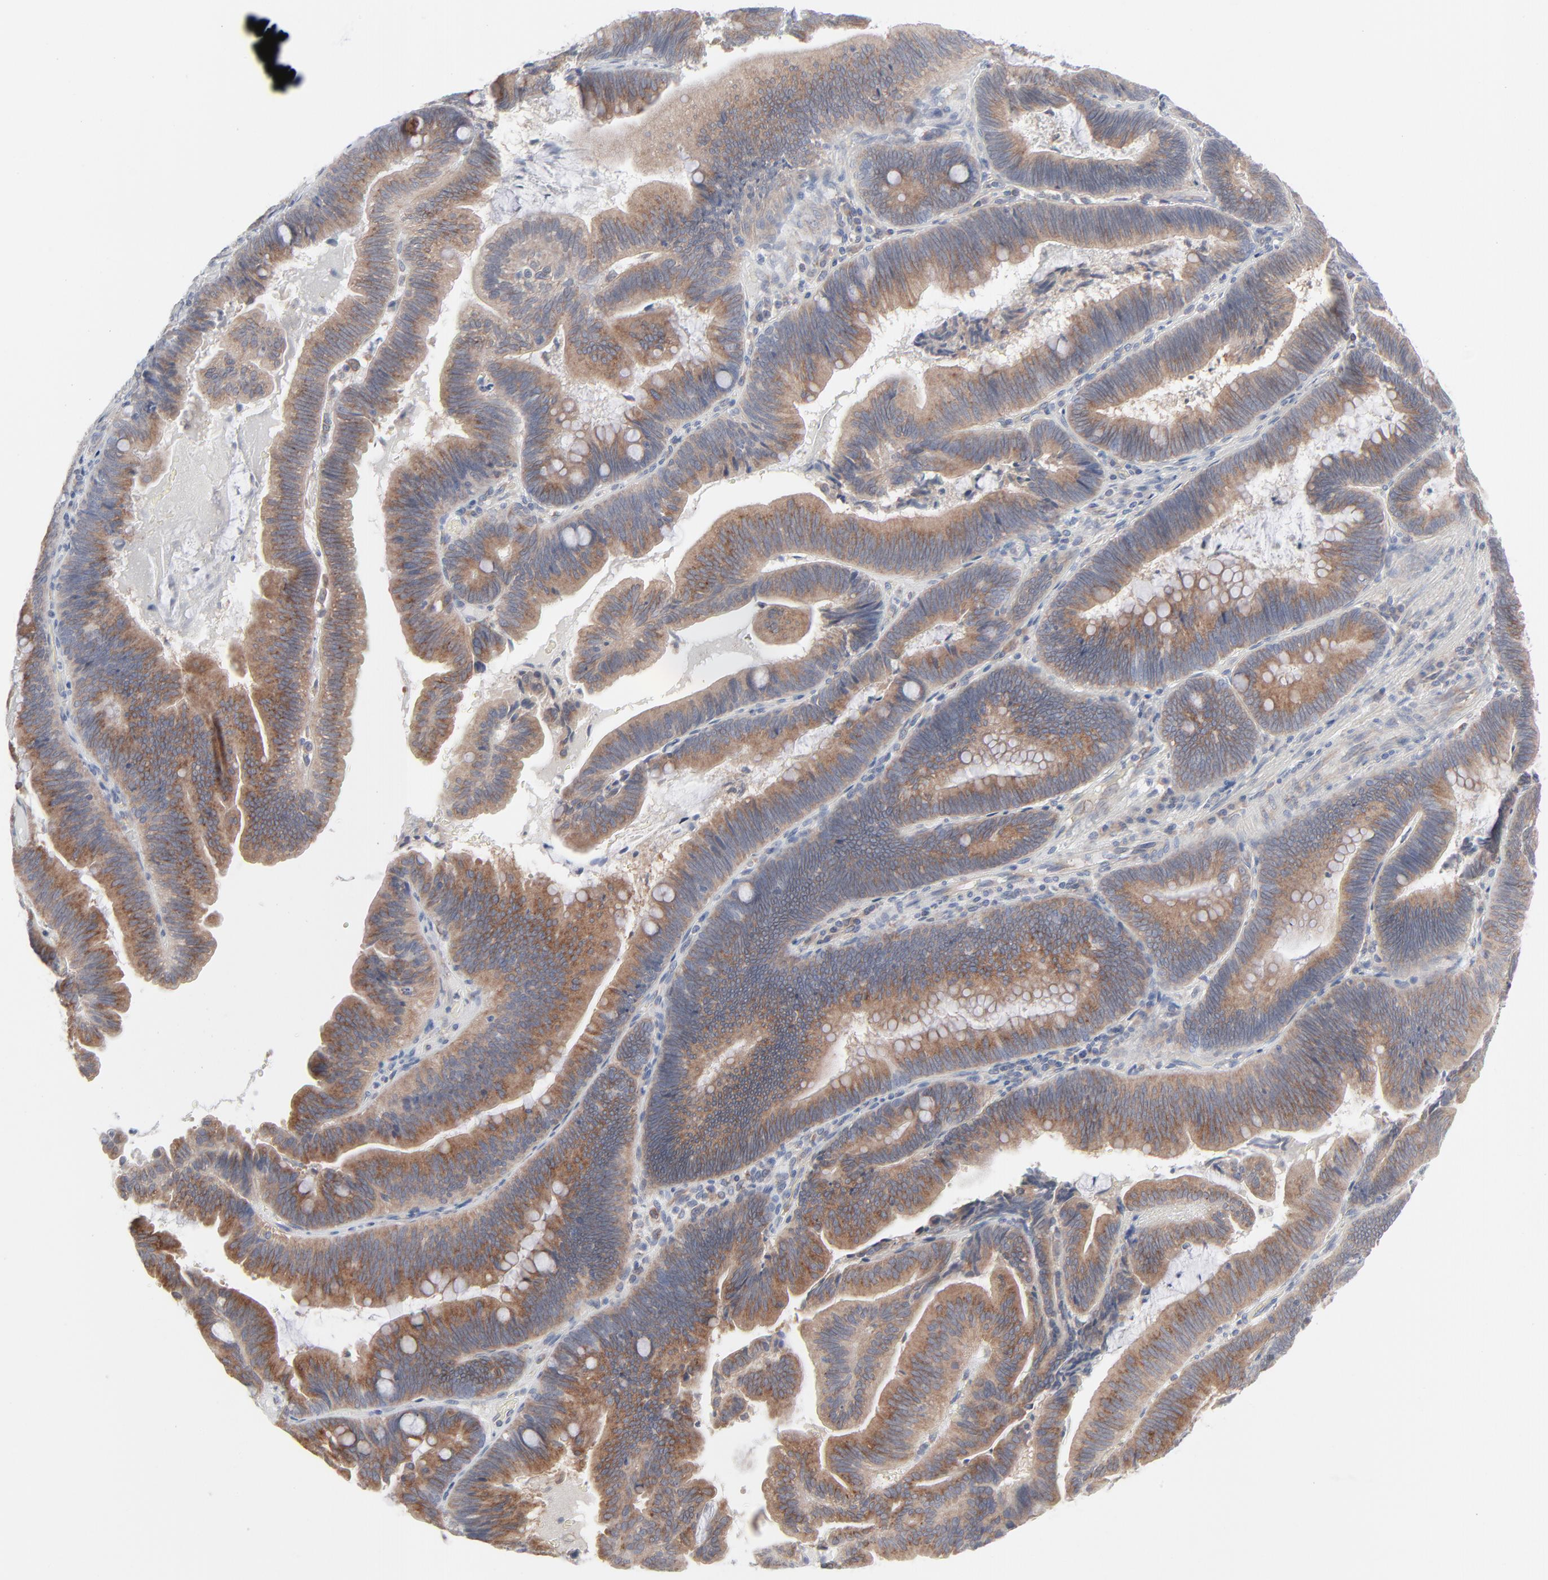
{"staining": {"intensity": "moderate", "quantity": ">75%", "location": "cytoplasmic/membranous"}, "tissue": "pancreatic cancer", "cell_type": "Tumor cells", "image_type": "cancer", "snomed": [{"axis": "morphology", "description": "Adenocarcinoma, NOS"}, {"axis": "topography", "description": "Pancreas"}], "caption": "Immunohistochemical staining of adenocarcinoma (pancreatic) demonstrates medium levels of moderate cytoplasmic/membranous protein expression in approximately >75% of tumor cells.", "gene": "KDSR", "patient": {"sex": "male", "age": 82}}